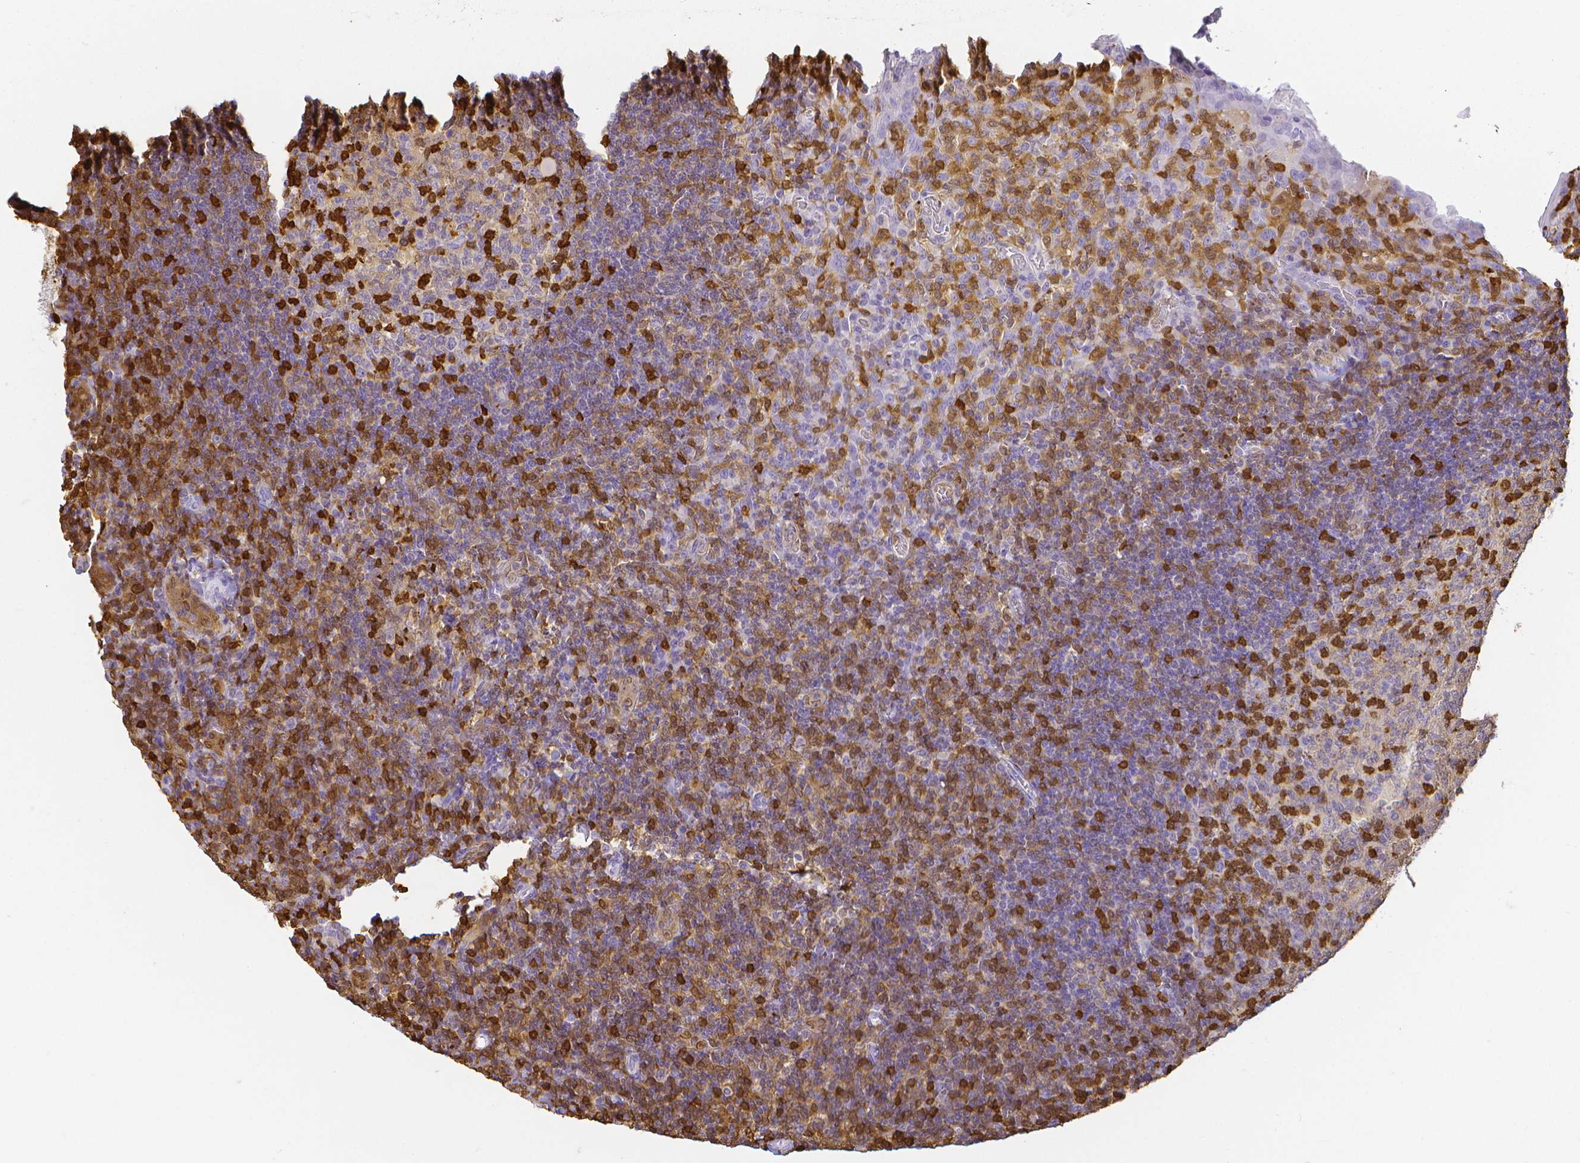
{"staining": {"intensity": "strong", "quantity": "25%-75%", "location": "cytoplasmic/membranous,nuclear"}, "tissue": "tonsil", "cell_type": "Germinal center cells", "image_type": "normal", "snomed": [{"axis": "morphology", "description": "Normal tissue, NOS"}, {"axis": "topography", "description": "Tonsil"}], "caption": "Immunohistochemistry histopathology image of normal human tonsil stained for a protein (brown), which demonstrates high levels of strong cytoplasmic/membranous,nuclear expression in approximately 25%-75% of germinal center cells.", "gene": "COTL1", "patient": {"sex": "female", "age": 10}}